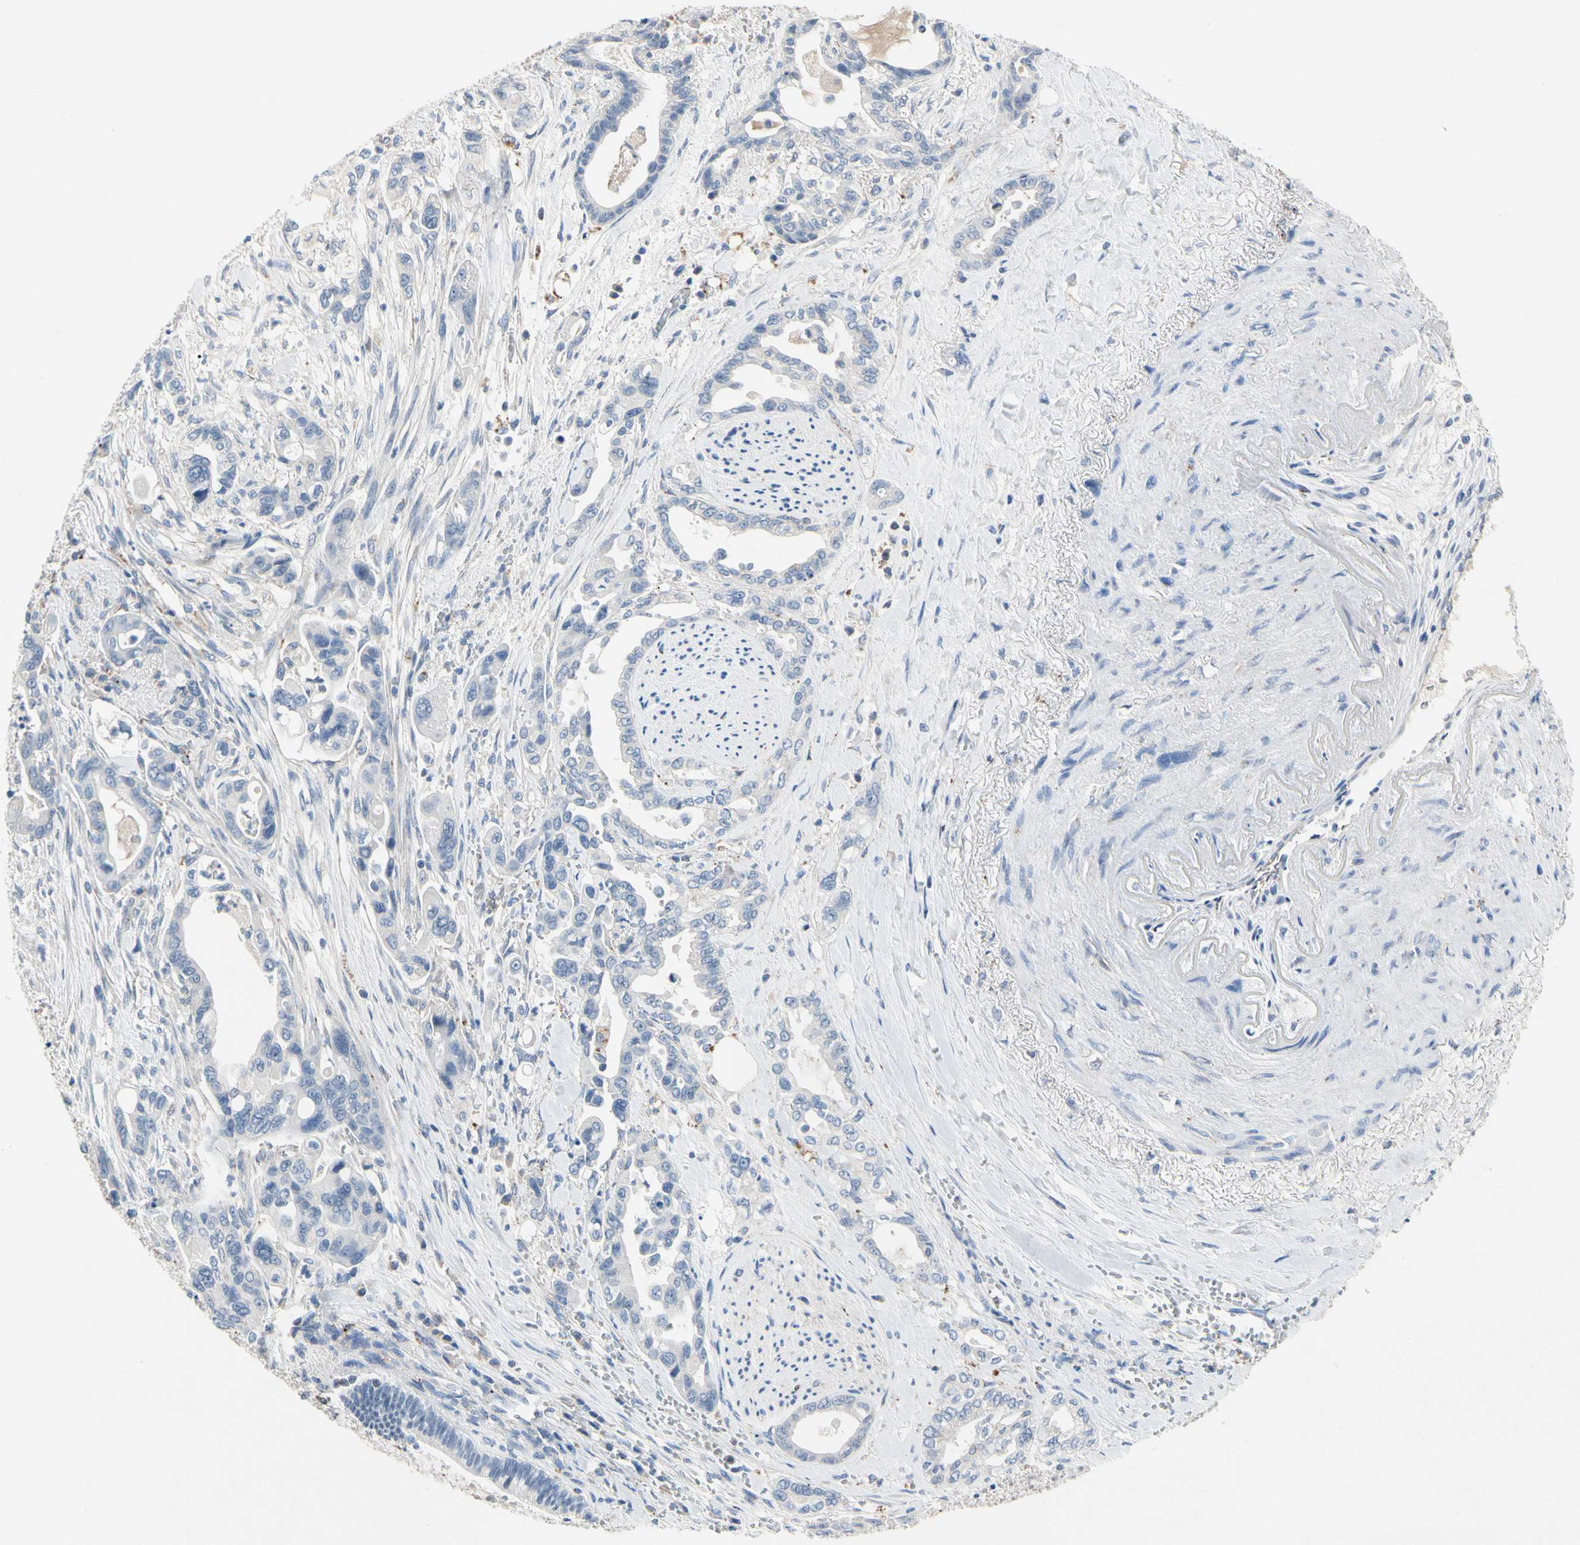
{"staining": {"intensity": "negative", "quantity": "none", "location": "none"}, "tissue": "pancreatic cancer", "cell_type": "Tumor cells", "image_type": "cancer", "snomed": [{"axis": "morphology", "description": "Adenocarcinoma, NOS"}, {"axis": "topography", "description": "Pancreas"}], "caption": "Tumor cells are negative for protein expression in human adenocarcinoma (pancreatic).", "gene": "RETSAT", "patient": {"sex": "male", "age": 70}}